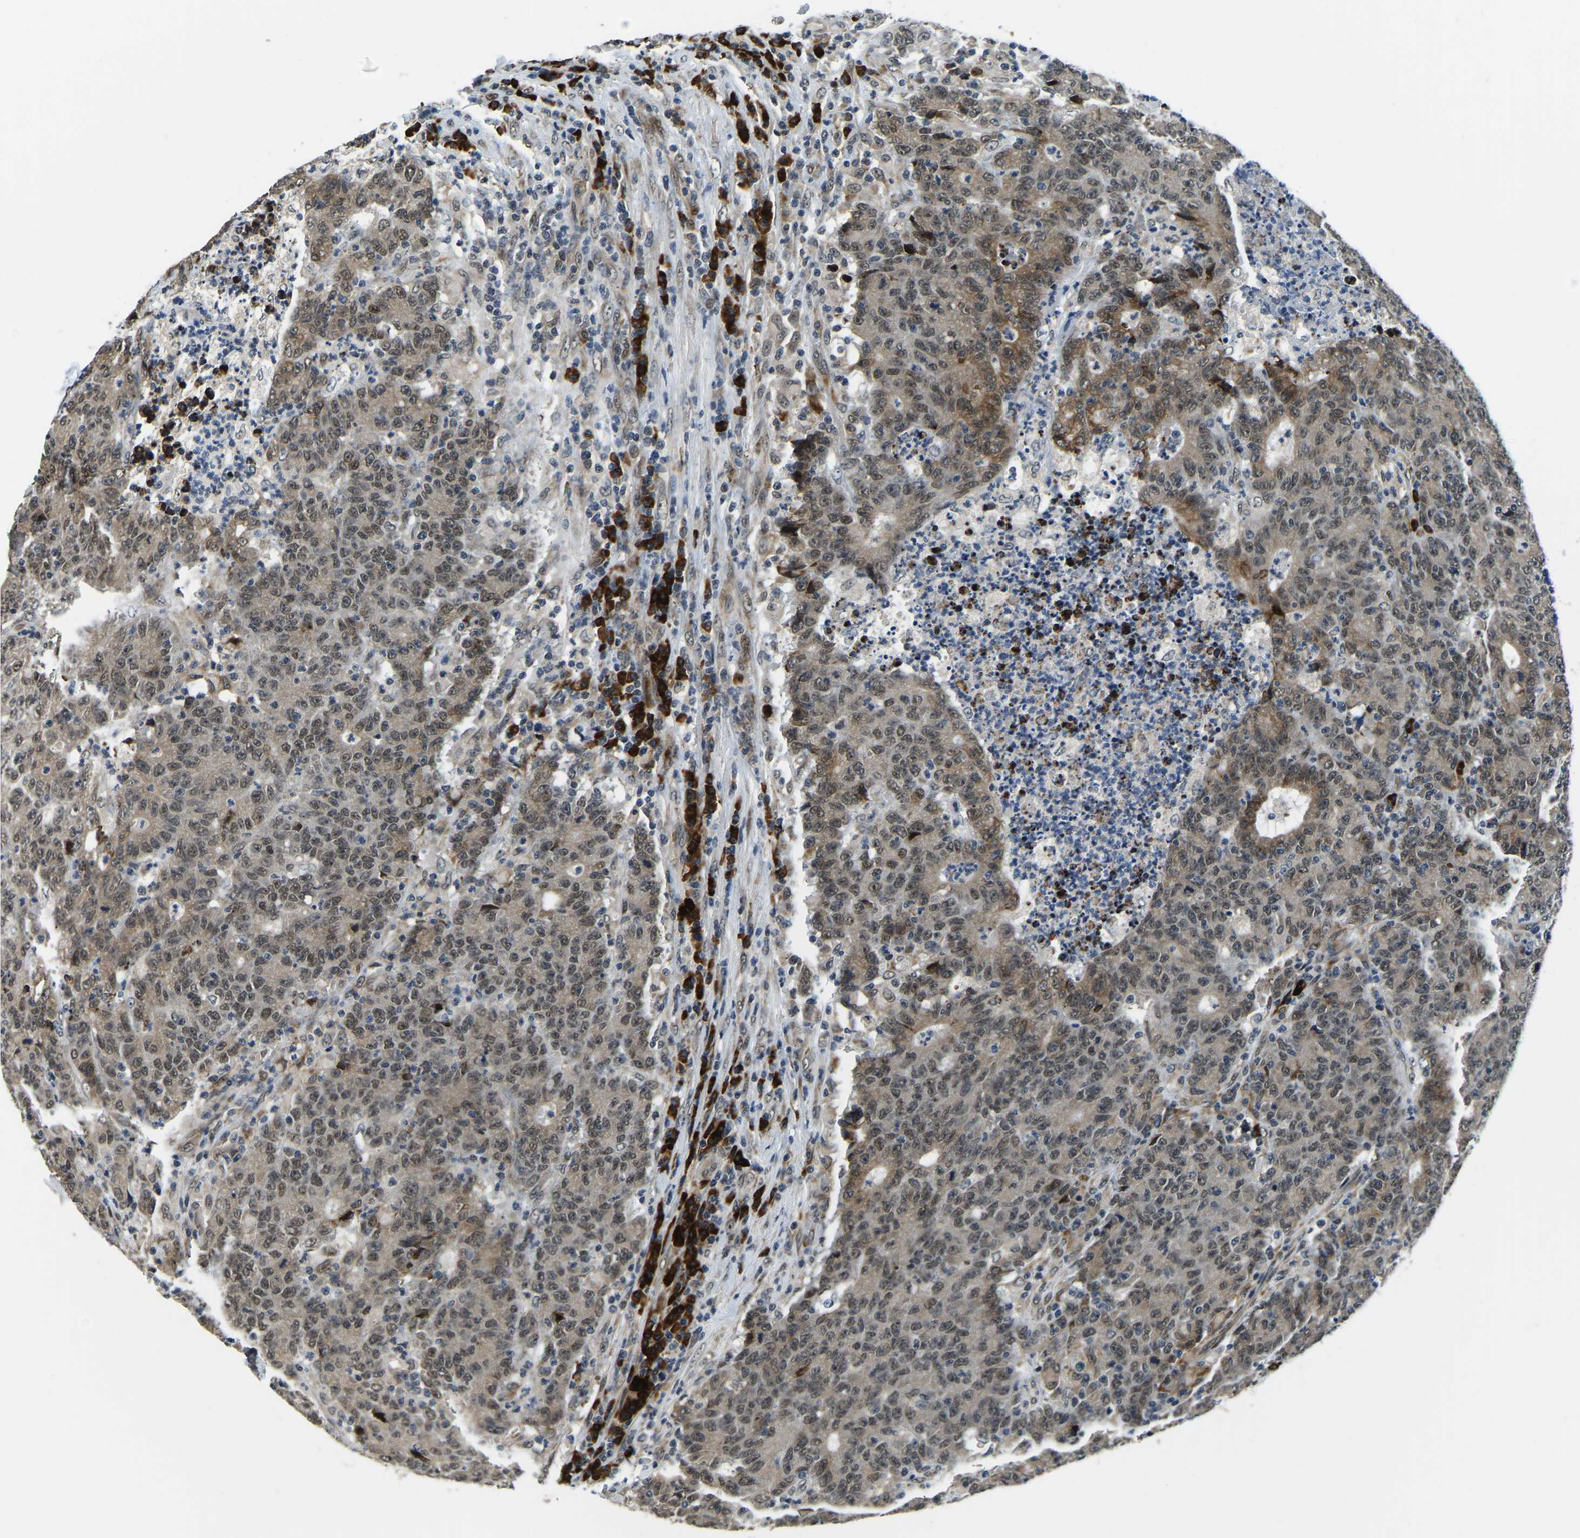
{"staining": {"intensity": "moderate", "quantity": ">75%", "location": "cytoplasmic/membranous,nuclear"}, "tissue": "colorectal cancer", "cell_type": "Tumor cells", "image_type": "cancer", "snomed": [{"axis": "morphology", "description": "Normal tissue, NOS"}, {"axis": "morphology", "description": "Adenocarcinoma, NOS"}, {"axis": "topography", "description": "Colon"}], "caption": "Human adenocarcinoma (colorectal) stained with a brown dye displays moderate cytoplasmic/membranous and nuclear positive expression in approximately >75% of tumor cells.", "gene": "ING2", "patient": {"sex": "female", "age": 75}}